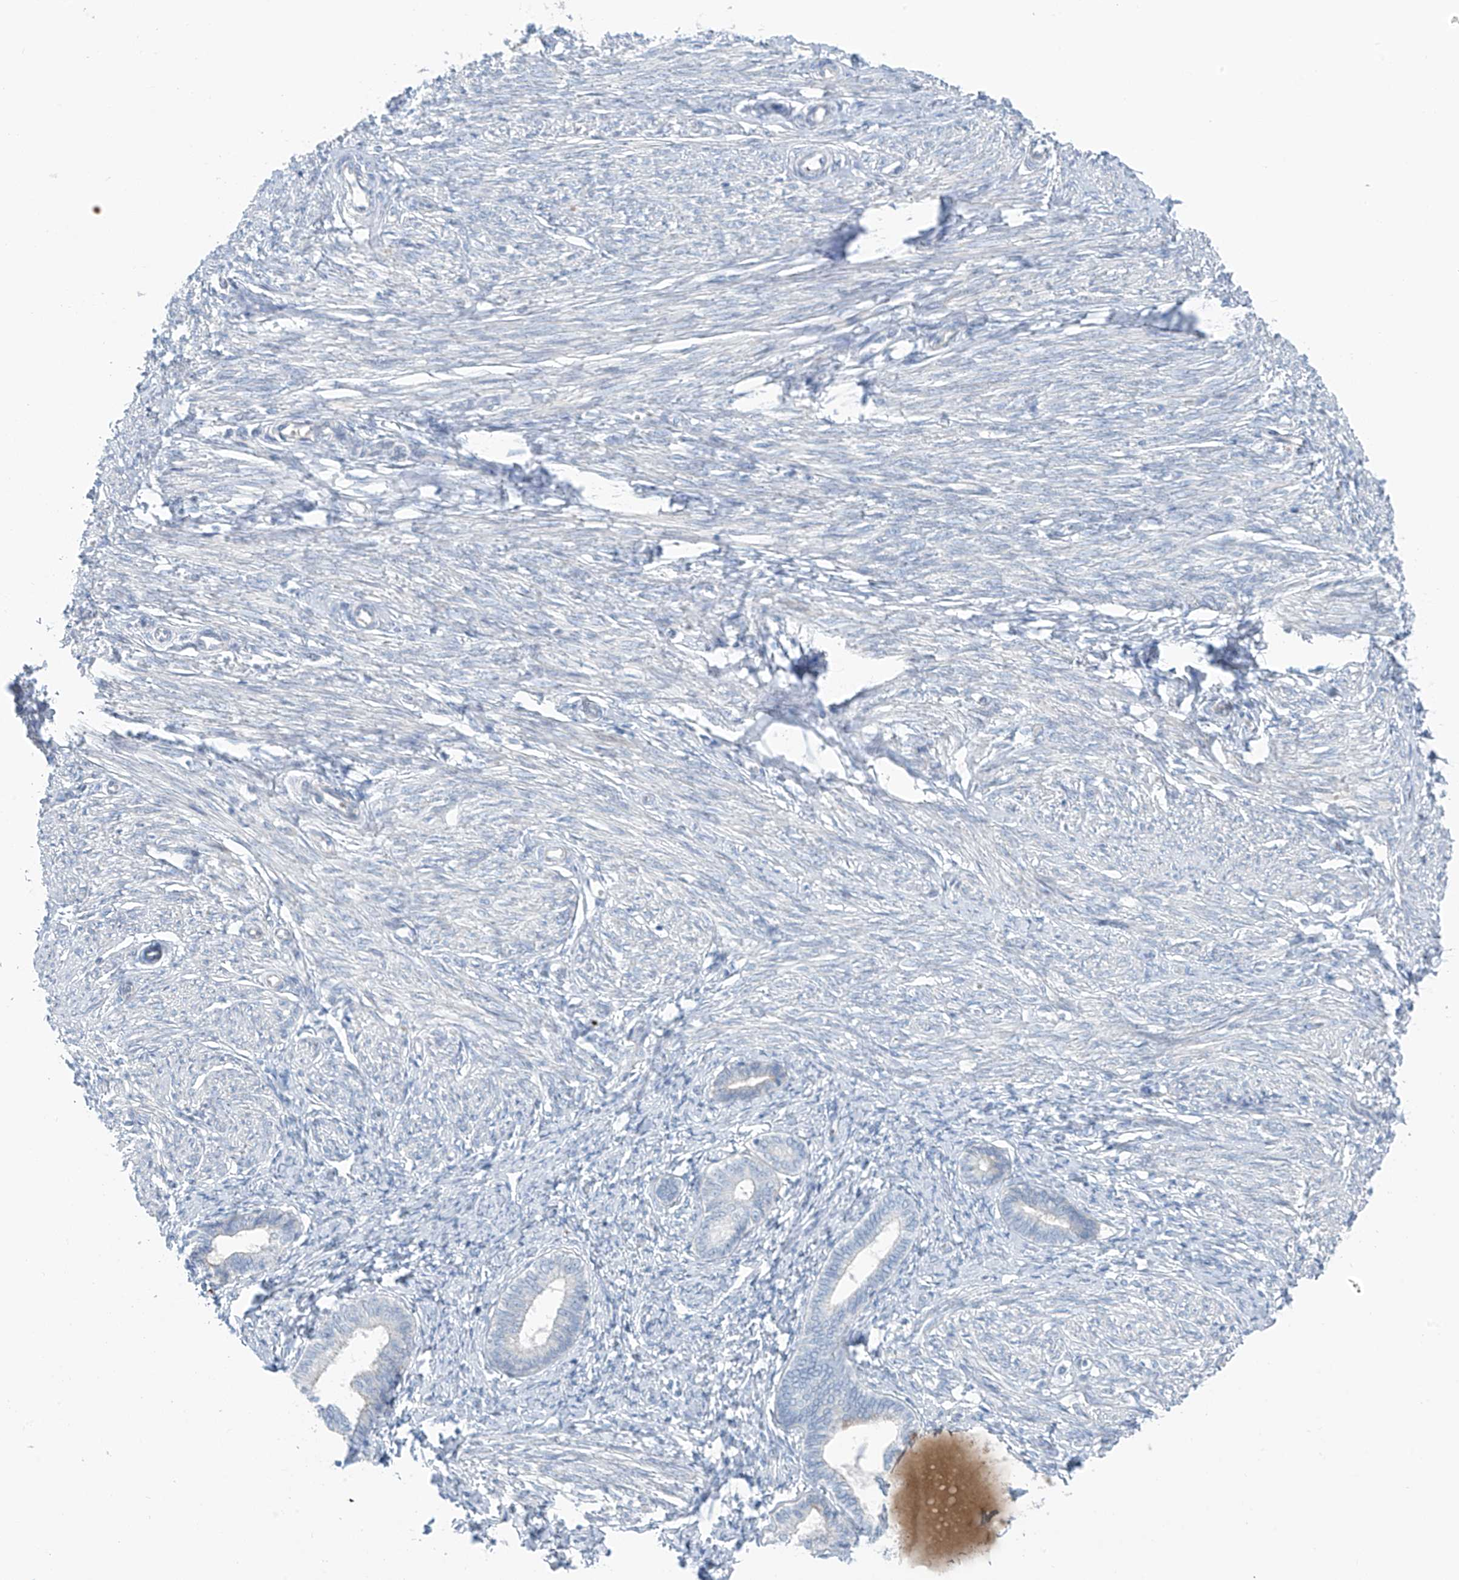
{"staining": {"intensity": "negative", "quantity": "none", "location": "none"}, "tissue": "endometrium", "cell_type": "Cells in endometrial stroma", "image_type": "normal", "snomed": [{"axis": "morphology", "description": "Normal tissue, NOS"}, {"axis": "topography", "description": "Endometrium"}], "caption": "DAB (3,3'-diaminobenzidine) immunohistochemical staining of benign human endometrium reveals no significant staining in cells in endometrial stroma.", "gene": "ZNF793", "patient": {"sex": "female", "age": 72}}